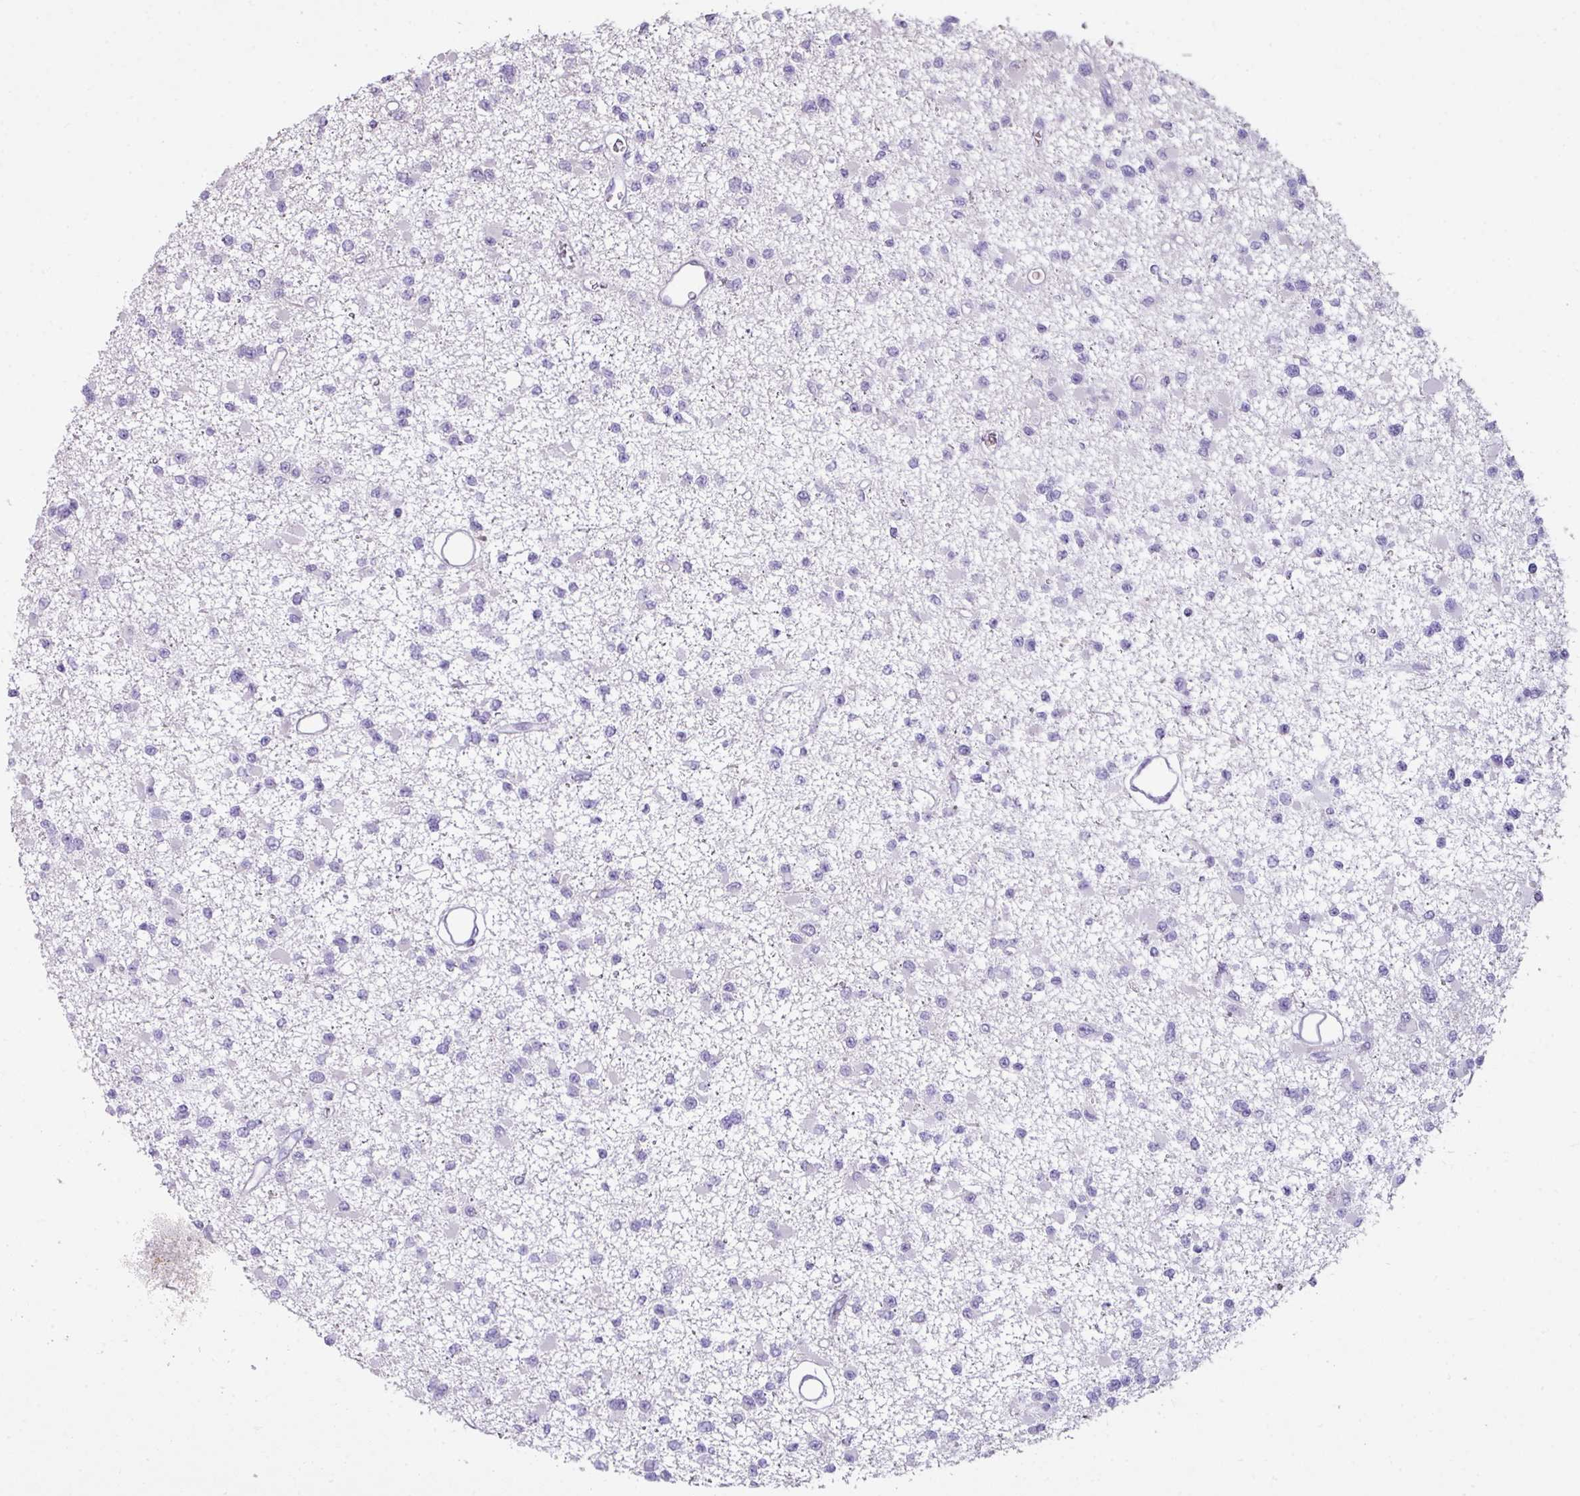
{"staining": {"intensity": "negative", "quantity": "none", "location": "none"}, "tissue": "glioma", "cell_type": "Tumor cells", "image_type": "cancer", "snomed": [{"axis": "morphology", "description": "Glioma, malignant, Low grade"}, {"axis": "topography", "description": "Brain"}], "caption": "Human glioma stained for a protein using IHC displays no positivity in tumor cells.", "gene": "OR6C6", "patient": {"sex": "female", "age": 22}}